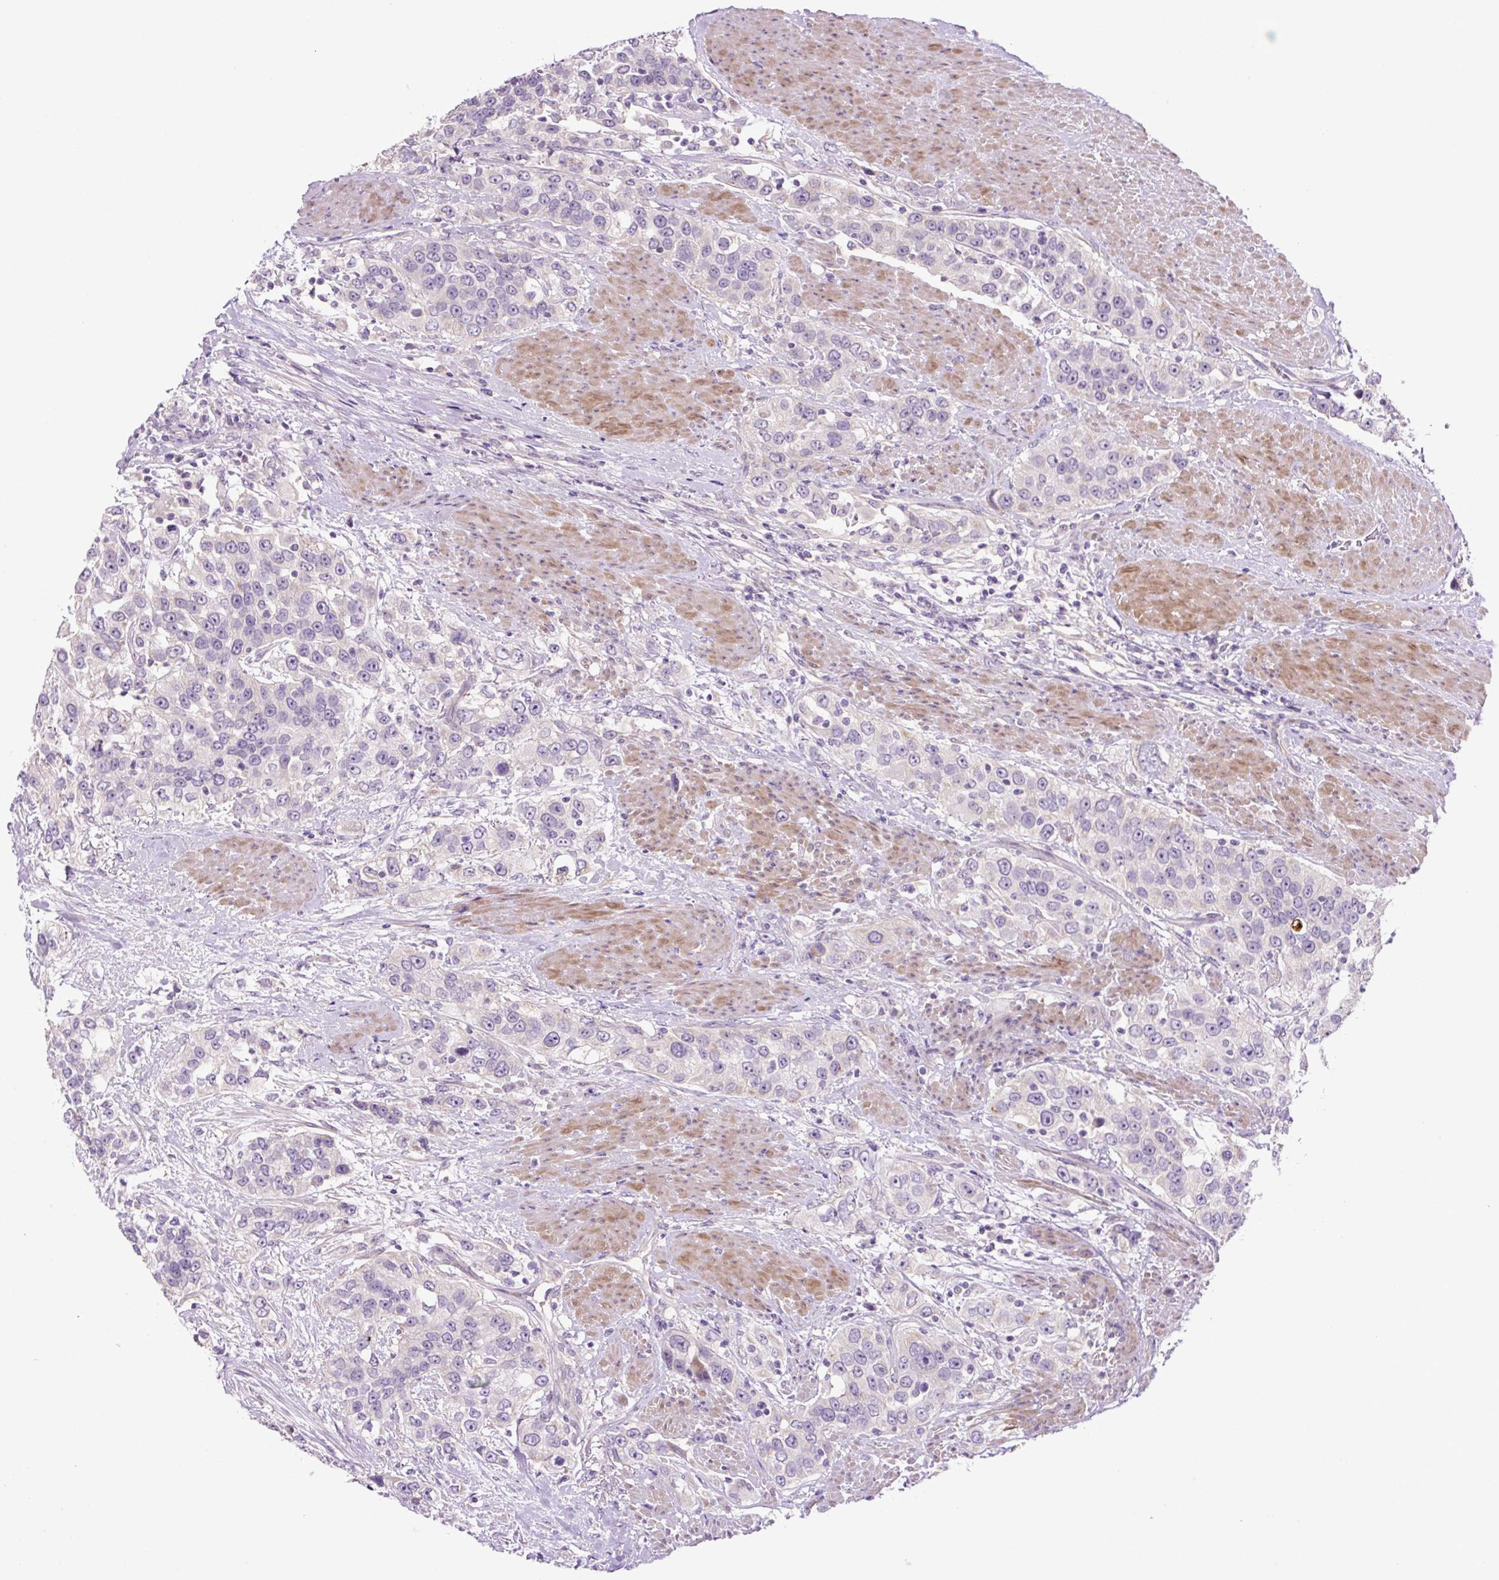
{"staining": {"intensity": "negative", "quantity": "none", "location": "none"}, "tissue": "urothelial cancer", "cell_type": "Tumor cells", "image_type": "cancer", "snomed": [{"axis": "morphology", "description": "Urothelial carcinoma, High grade"}, {"axis": "topography", "description": "Urinary bladder"}], "caption": "Urothelial cancer was stained to show a protein in brown. There is no significant expression in tumor cells.", "gene": "OGDHL", "patient": {"sex": "female", "age": 80}}